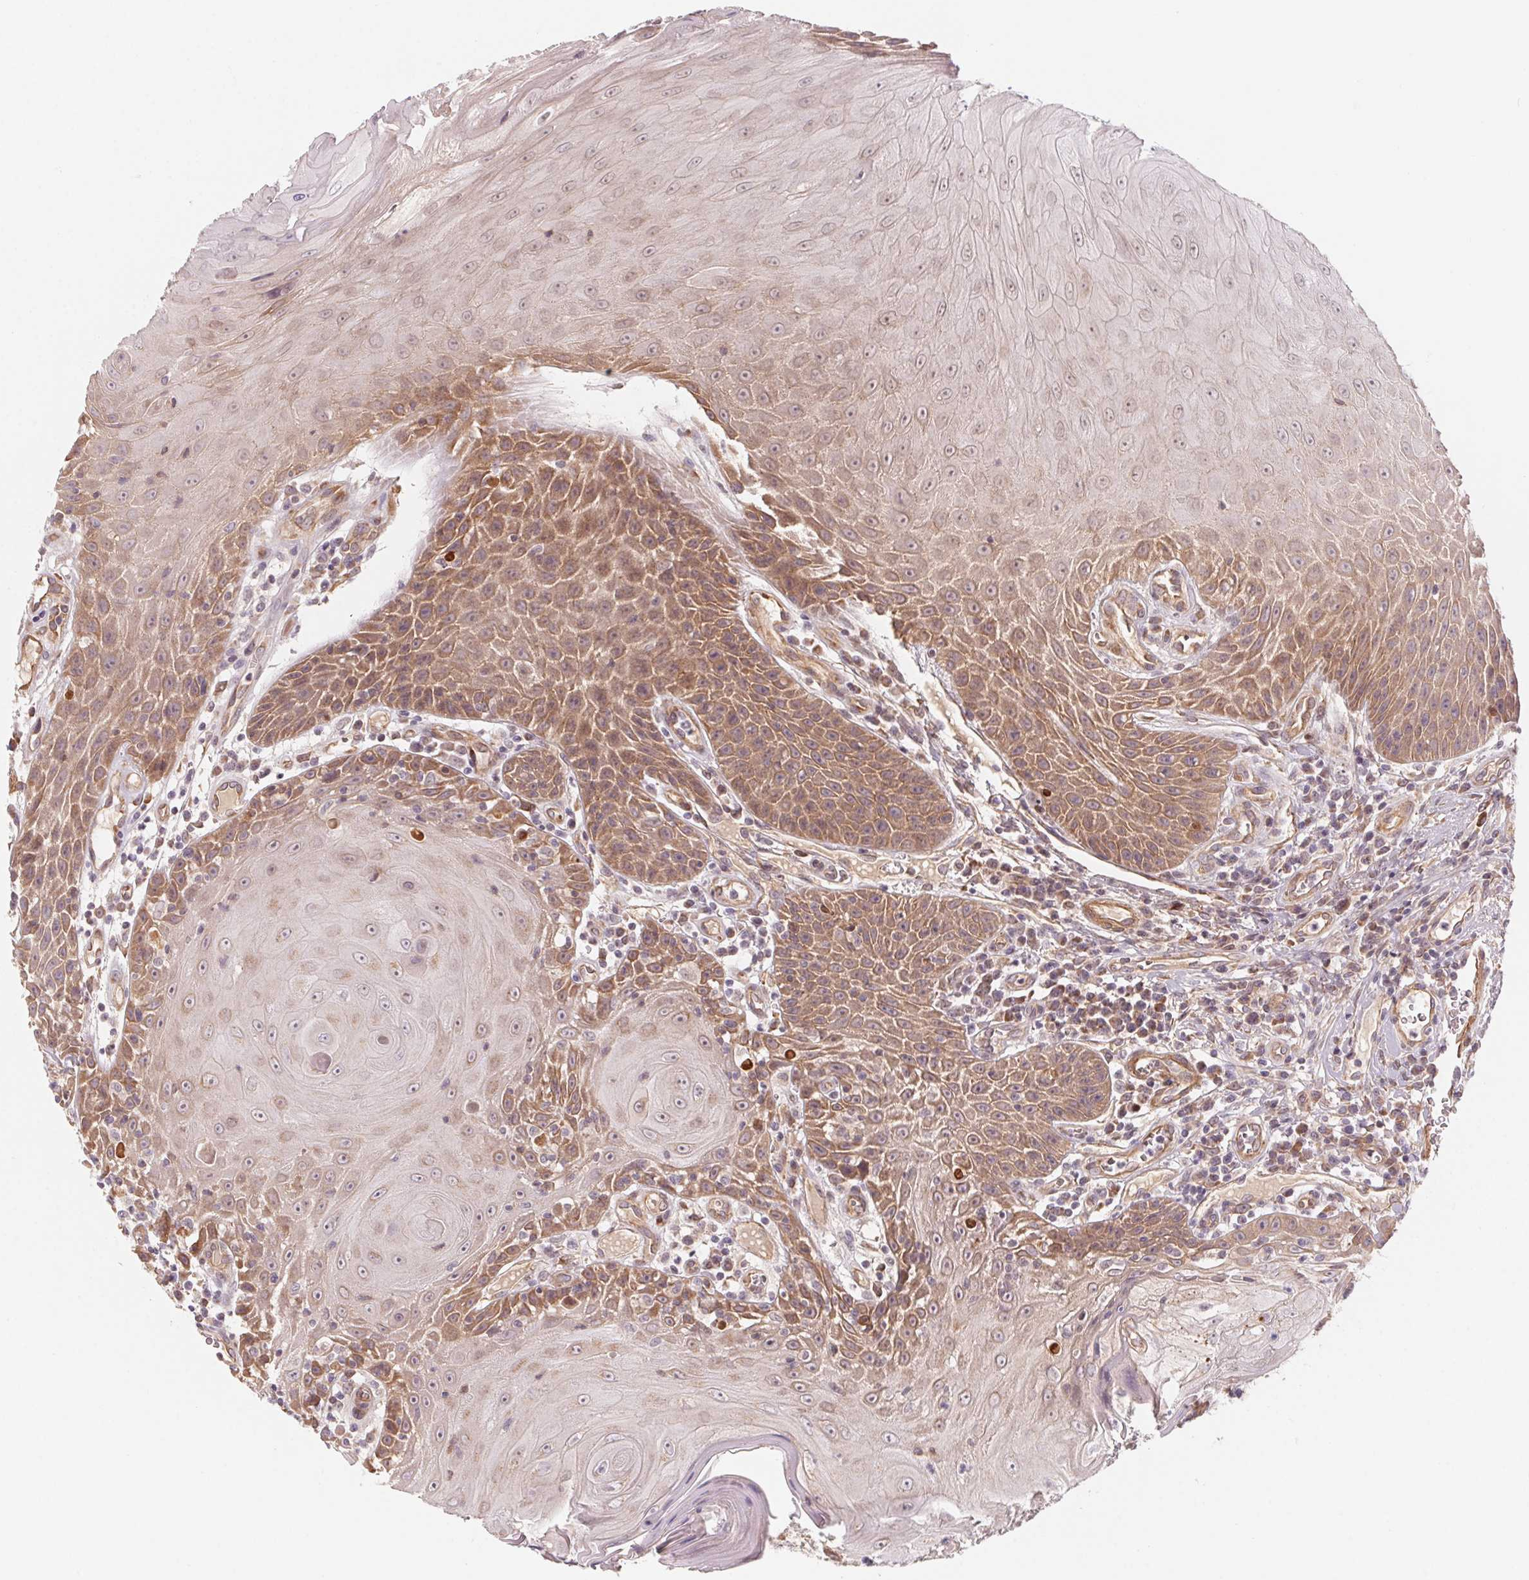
{"staining": {"intensity": "moderate", "quantity": "25%-75%", "location": "cytoplasmic/membranous"}, "tissue": "head and neck cancer", "cell_type": "Tumor cells", "image_type": "cancer", "snomed": [{"axis": "morphology", "description": "Squamous cell carcinoma, NOS"}, {"axis": "topography", "description": "Head-Neck"}], "caption": "This is an image of IHC staining of head and neck squamous cell carcinoma, which shows moderate positivity in the cytoplasmic/membranous of tumor cells.", "gene": "CCDC112", "patient": {"sex": "male", "age": 52}}